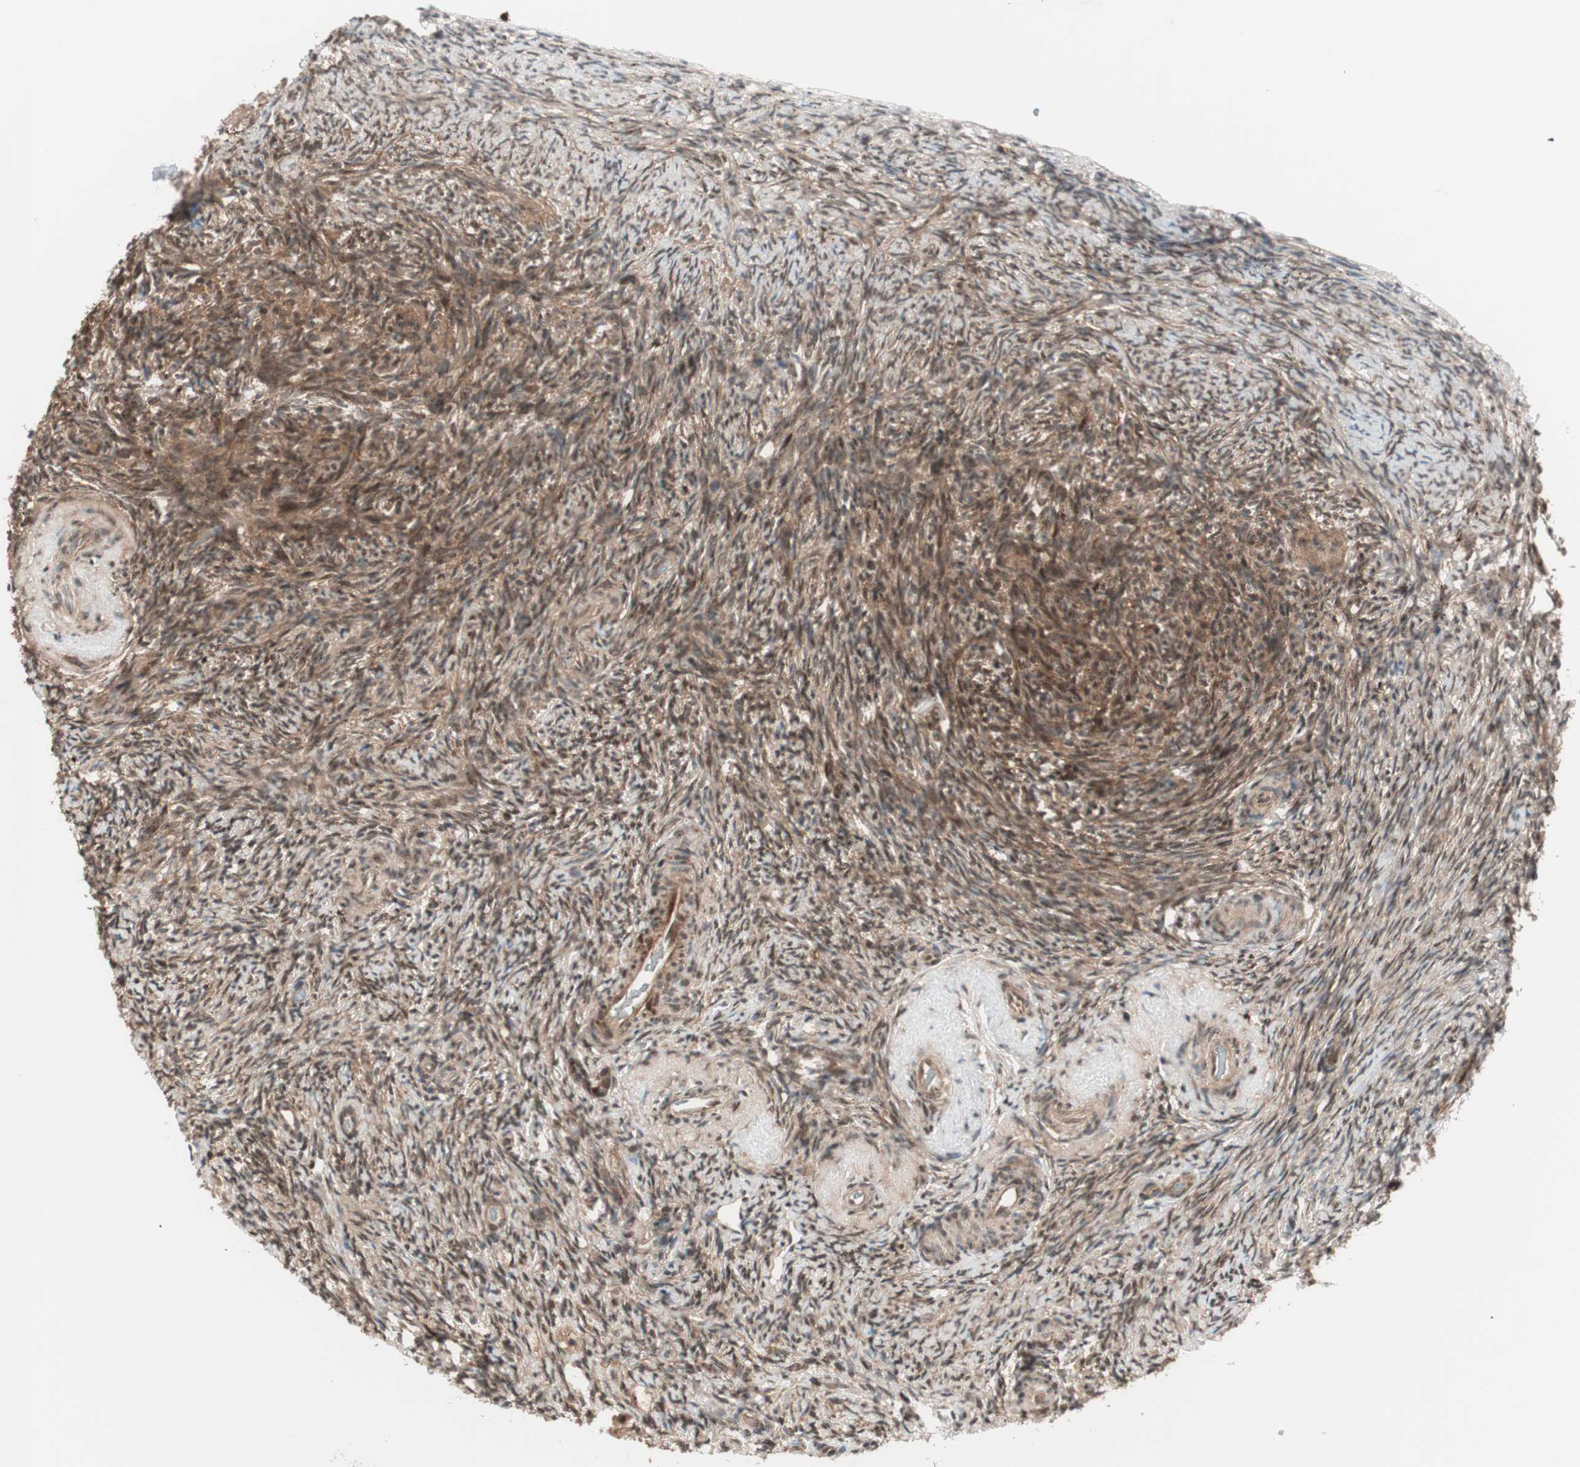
{"staining": {"intensity": "moderate", "quantity": ">75%", "location": "cytoplasmic/membranous,nuclear"}, "tissue": "ovary", "cell_type": "Ovarian stroma cells", "image_type": "normal", "snomed": [{"axis": "morphology", "description": "Normal tissue, NOS"}, {"axis": "topography", "description": "Ovary"}], "caption": "Immunohistochemistry image of normal ovary stained for a protein (brown), which shows medium levels of moderate cytoplasmic/membranous,nuclear expression in about >75% of ovarian stroma cells.", "gene": "PRKG2", "patient": {"sex": "female", "age": 60}}